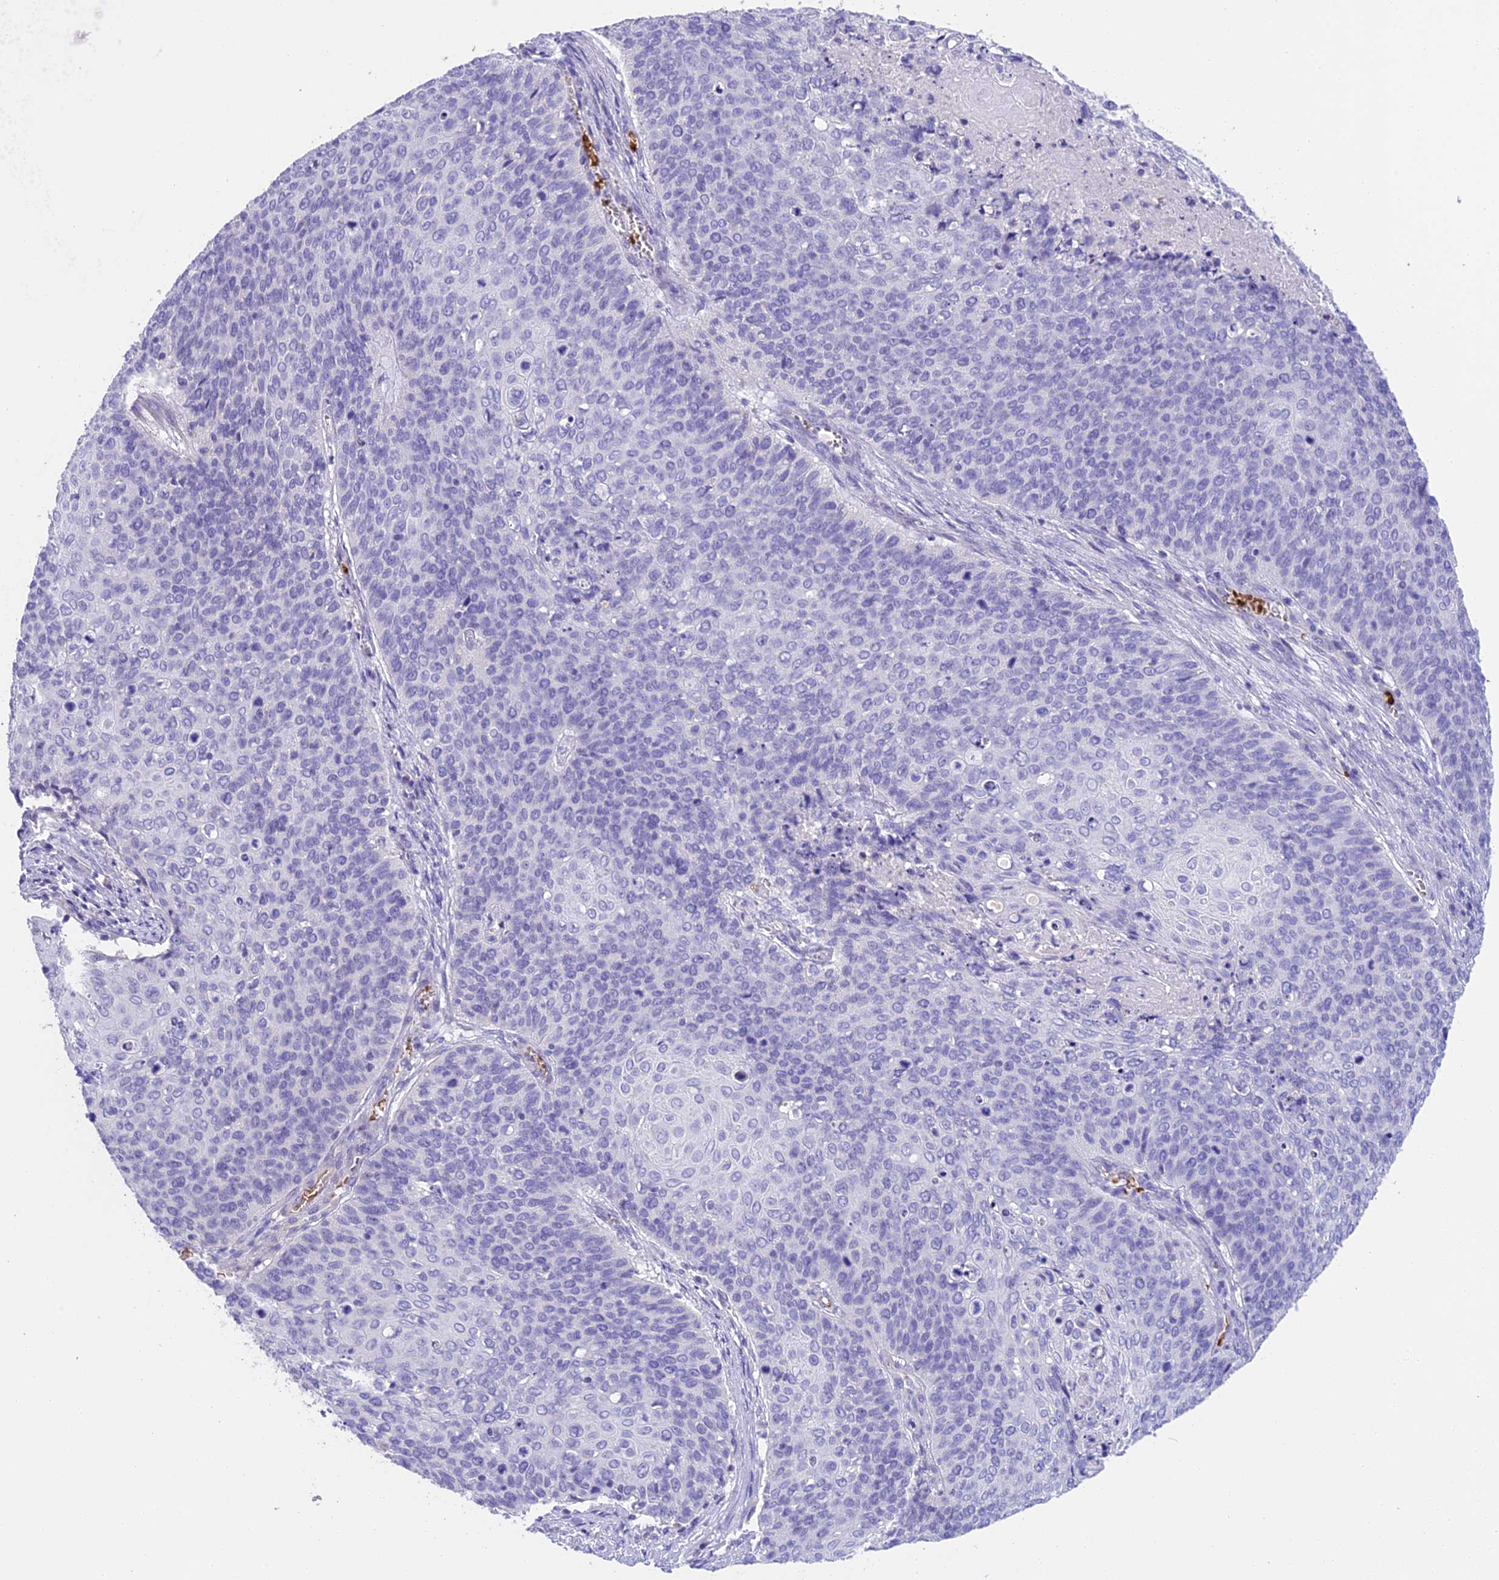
{"staining": {"intensity": "negative", "quantity": "none", "location": "none"}, "tissue": "cervical cancer", "cell_type": "Tumor cells", "image_type": "cancer", "snomed": [{"axis": "morphology", "description": "Squamous cell carcinoma, NOS"}, {"axis": "topography", "description": "Cervix"}], "caption": "An image of human cervical cancer (squamous cell carcinoma) is negative for staining in tumor cells.", "gene": "TNNC2", "patient": {"sex": "female", "age": 39}}